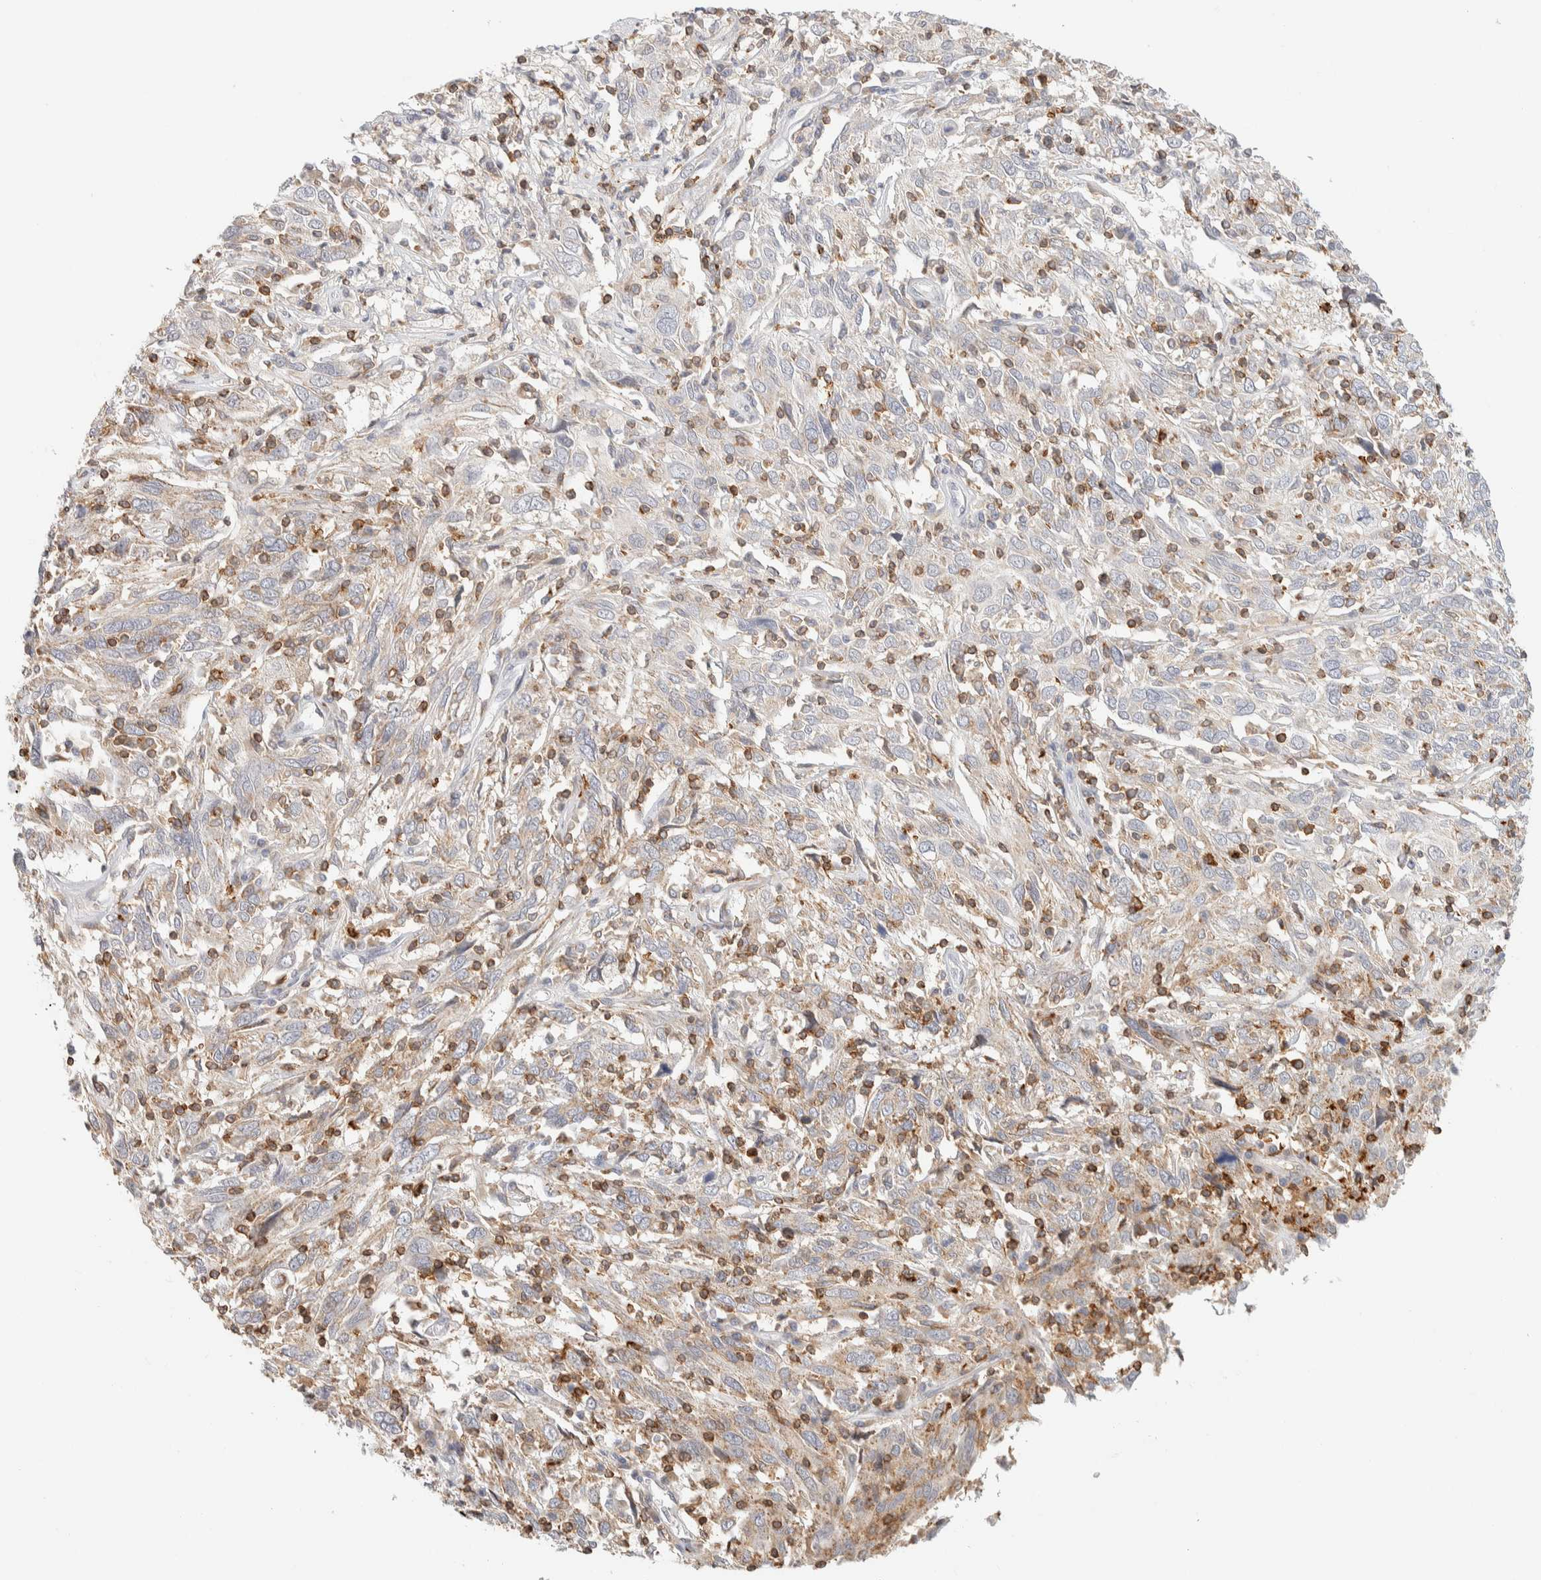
{"staining": {"intensity": "negative", "quantity": "none", "location": "none"}, "tissue": "cervical cancer", "cell_type": "Tumor cells", "image_type": "cancer", "snomed": [{"axis": "morphology", "description": "Squamous cell carcinoma, NOS"}, {"axis": "topography", "description": "Cervix"}], "caption": "This is a histopathology image of immunohistochemistry staining of cervical squamous cell carcinoma, which shows no positivity in tumor cells.", "gene": "RUNDC1", "patient": {"sex": "female", "age": 46}}